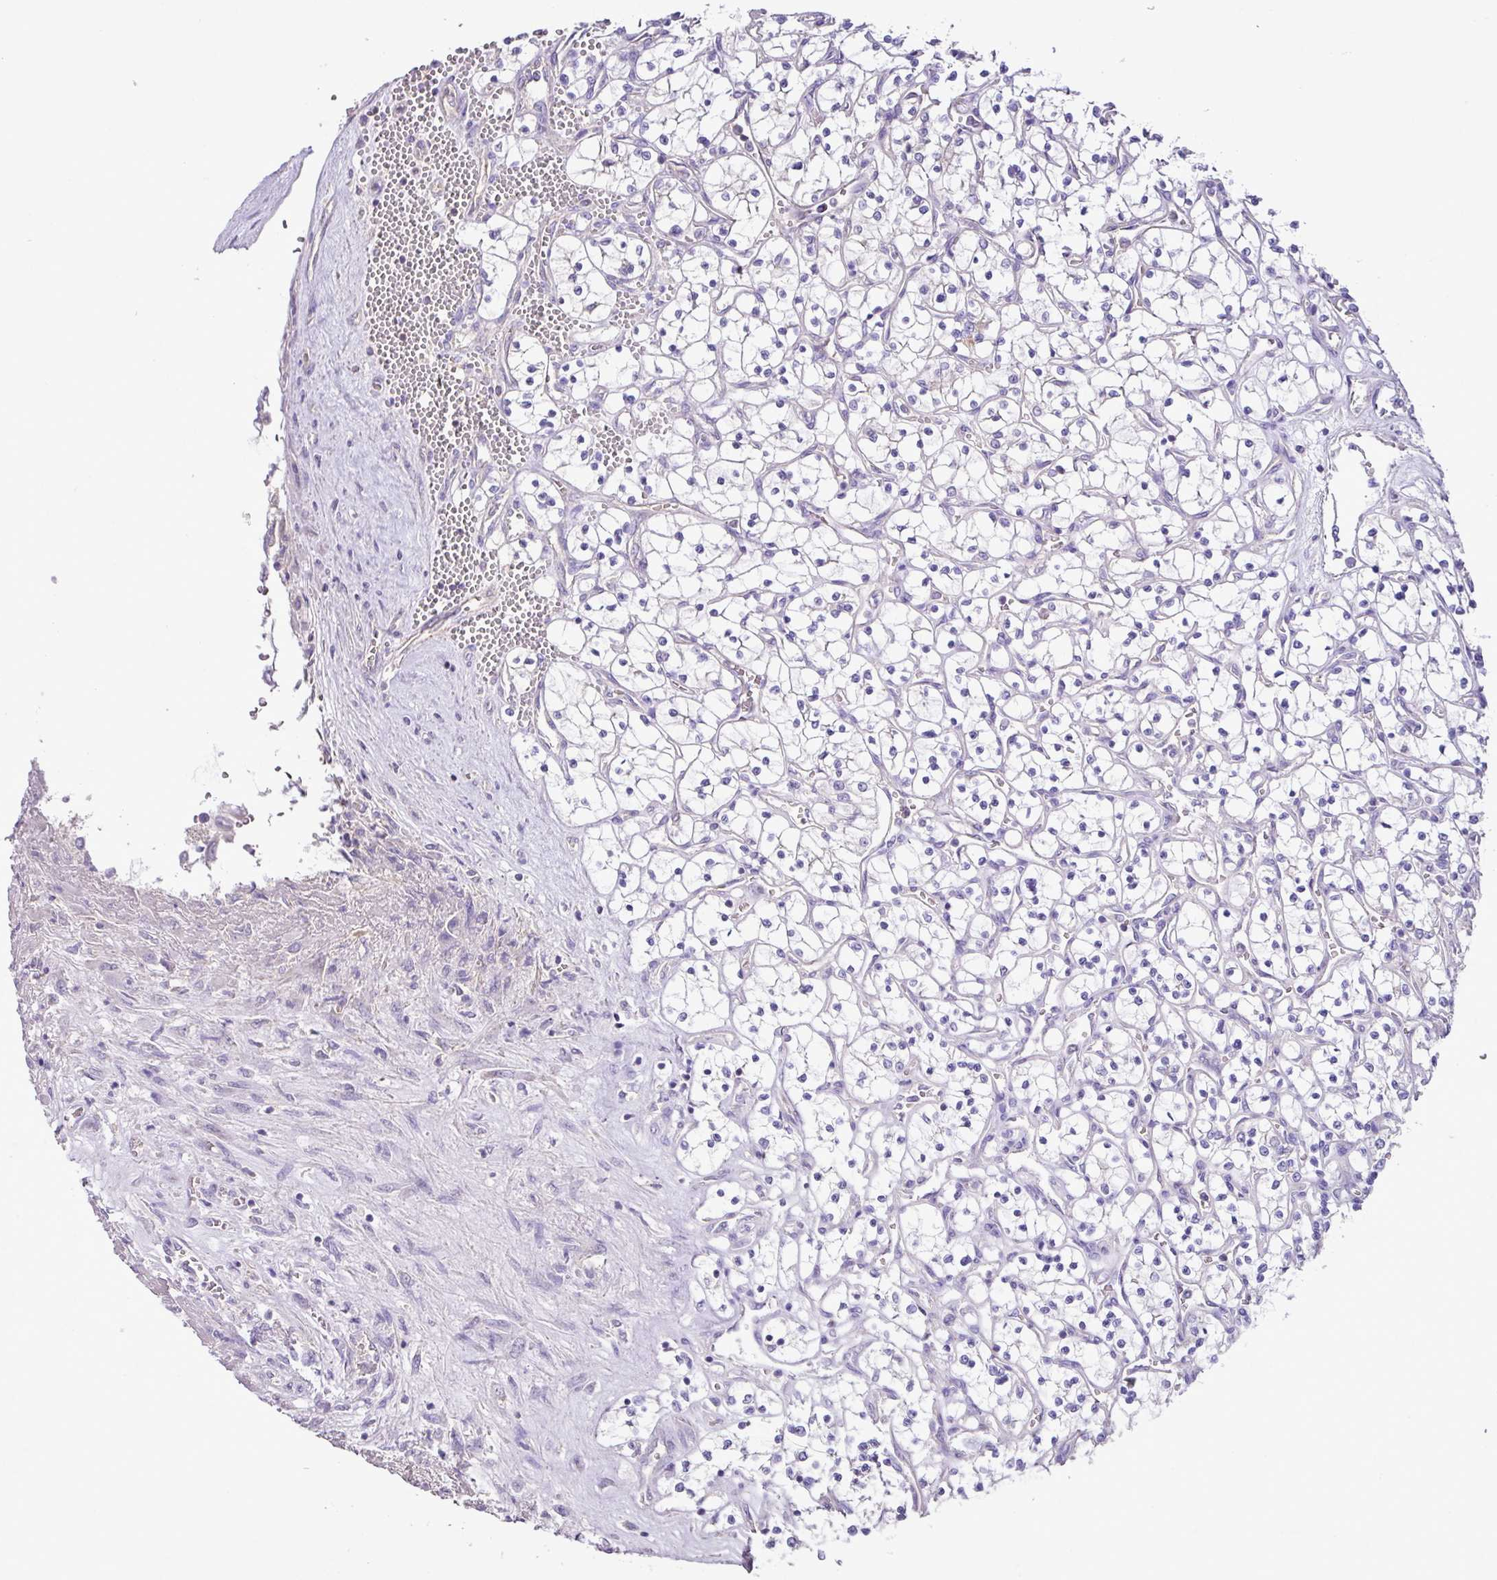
{"staining": {"intensity": "negative", "quantity": "none", "location": "none"}, "tissue": "renal cancer", "cell_type": "Tumor cells", "image_type": "cancer", "snomed": [{"axis": "morphology", "description": "Adenocarcinoma, NOS"}, {"axis": "topography", "description": "Kidney"}], "caption": "The immunohistochemistry (IHC) micrograph has no significant positivity in tumor cells of renal adenocarcinoma tissue. The staining is performed using DAB (3,3'-diaminobenzidine) brown chromogen with nuclei counter-stained in using hematoxylin.", "gene": "AGR3", "patient": {"sex": "female", "age": 69}}